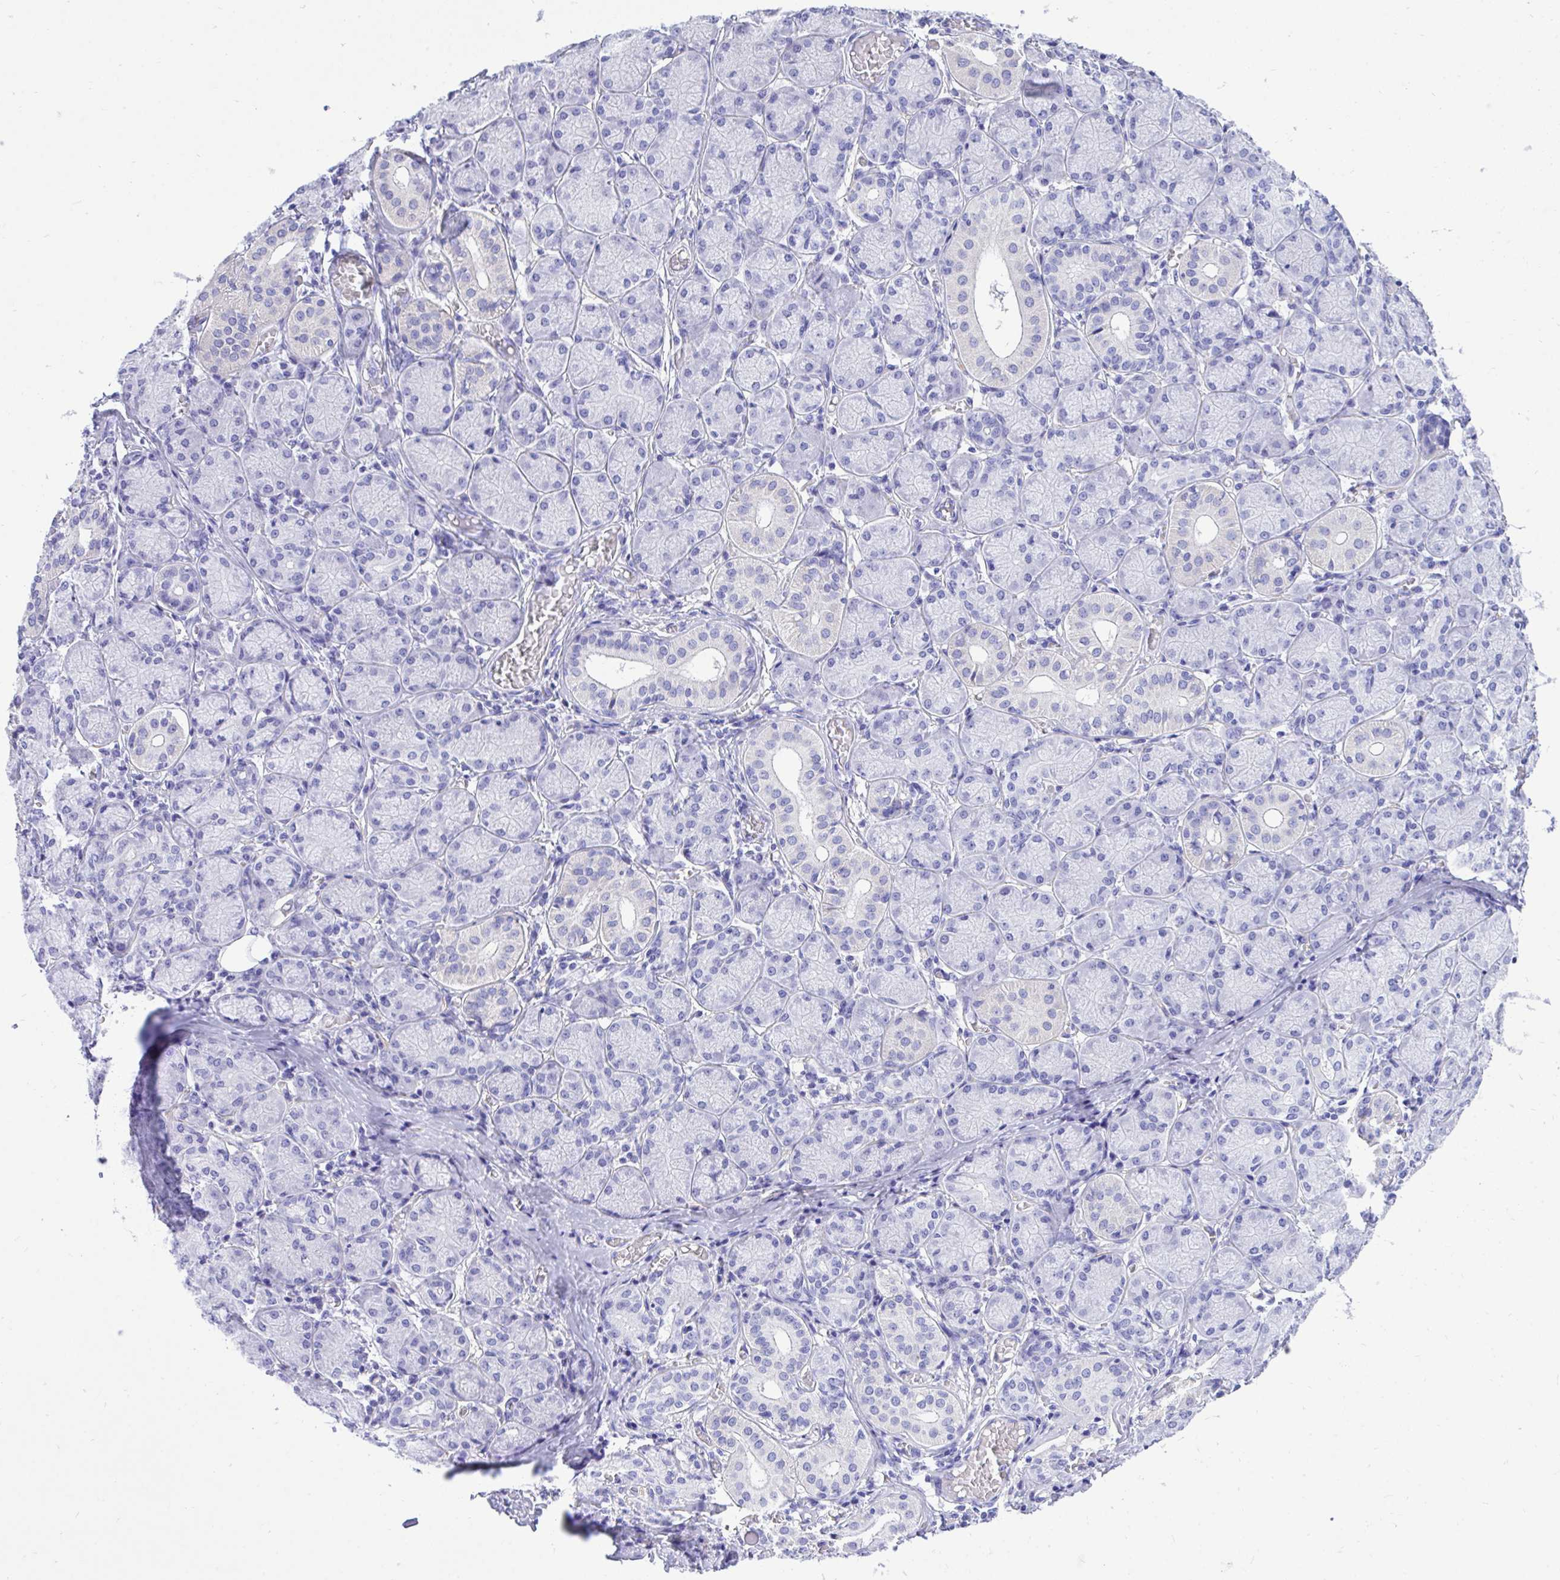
{"staining": {"intensity": "negative", "quantity": "none", "location": "none"}, "tissue": "salivary gland", "cell_type": "Glandular cells", "image_type": "normal", "snomed": [{"axis": "morphology", "description": "Normal tissue, NOS"}, {"axis": "topography", "description": "Salivary gland"}], "caption": "Protein analysis of benign salivary gland displays no significant staining in glandular cells. The staining is performed using DAB brown chromogen with nuclei counter-stained in using hematoxylin.", "gene": "MON1A", "patient": {"sex": "female", "age": 24}}